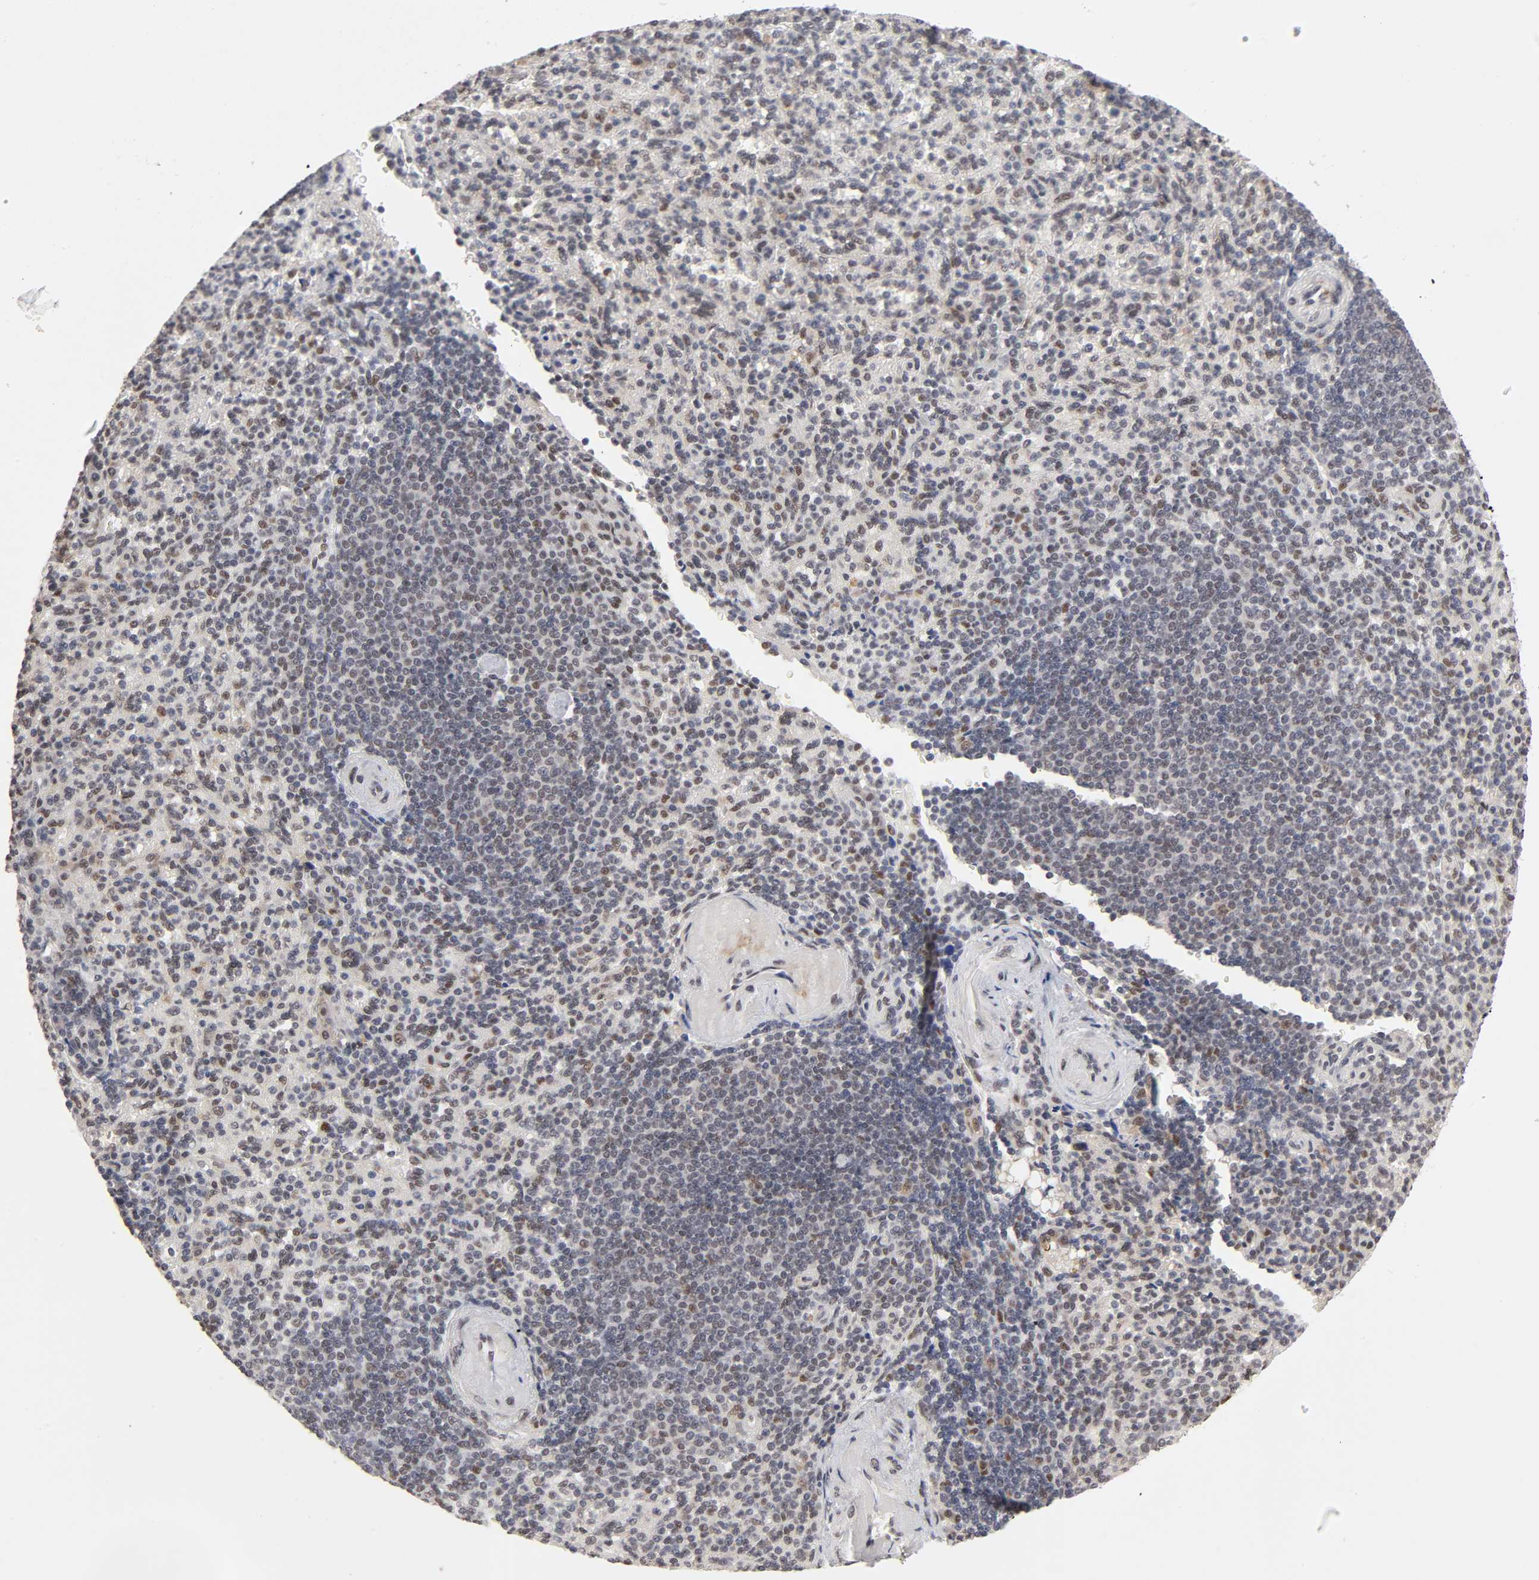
{"staining": {"intensity": "moderate", "quantity": "25%-75%", "location": "nuclear"}, "tissue": "spleen", "cell_type": "Cells in red pulp", "image_type": "normal", "snomed": [{"axis": "morphology", "description": "Normal tissue, NOS"}, {"axis": "topography", "description": "Spleen"}], "caption": "DAB (3,3'-diaminobenzidine) immunohistochemical staining of benign spleen shows moderate nuclear protein positivity in about 25%-75% of cells in red pulp.", "gene": "EP300", "patient": {"sex": "female", "age": 74}}